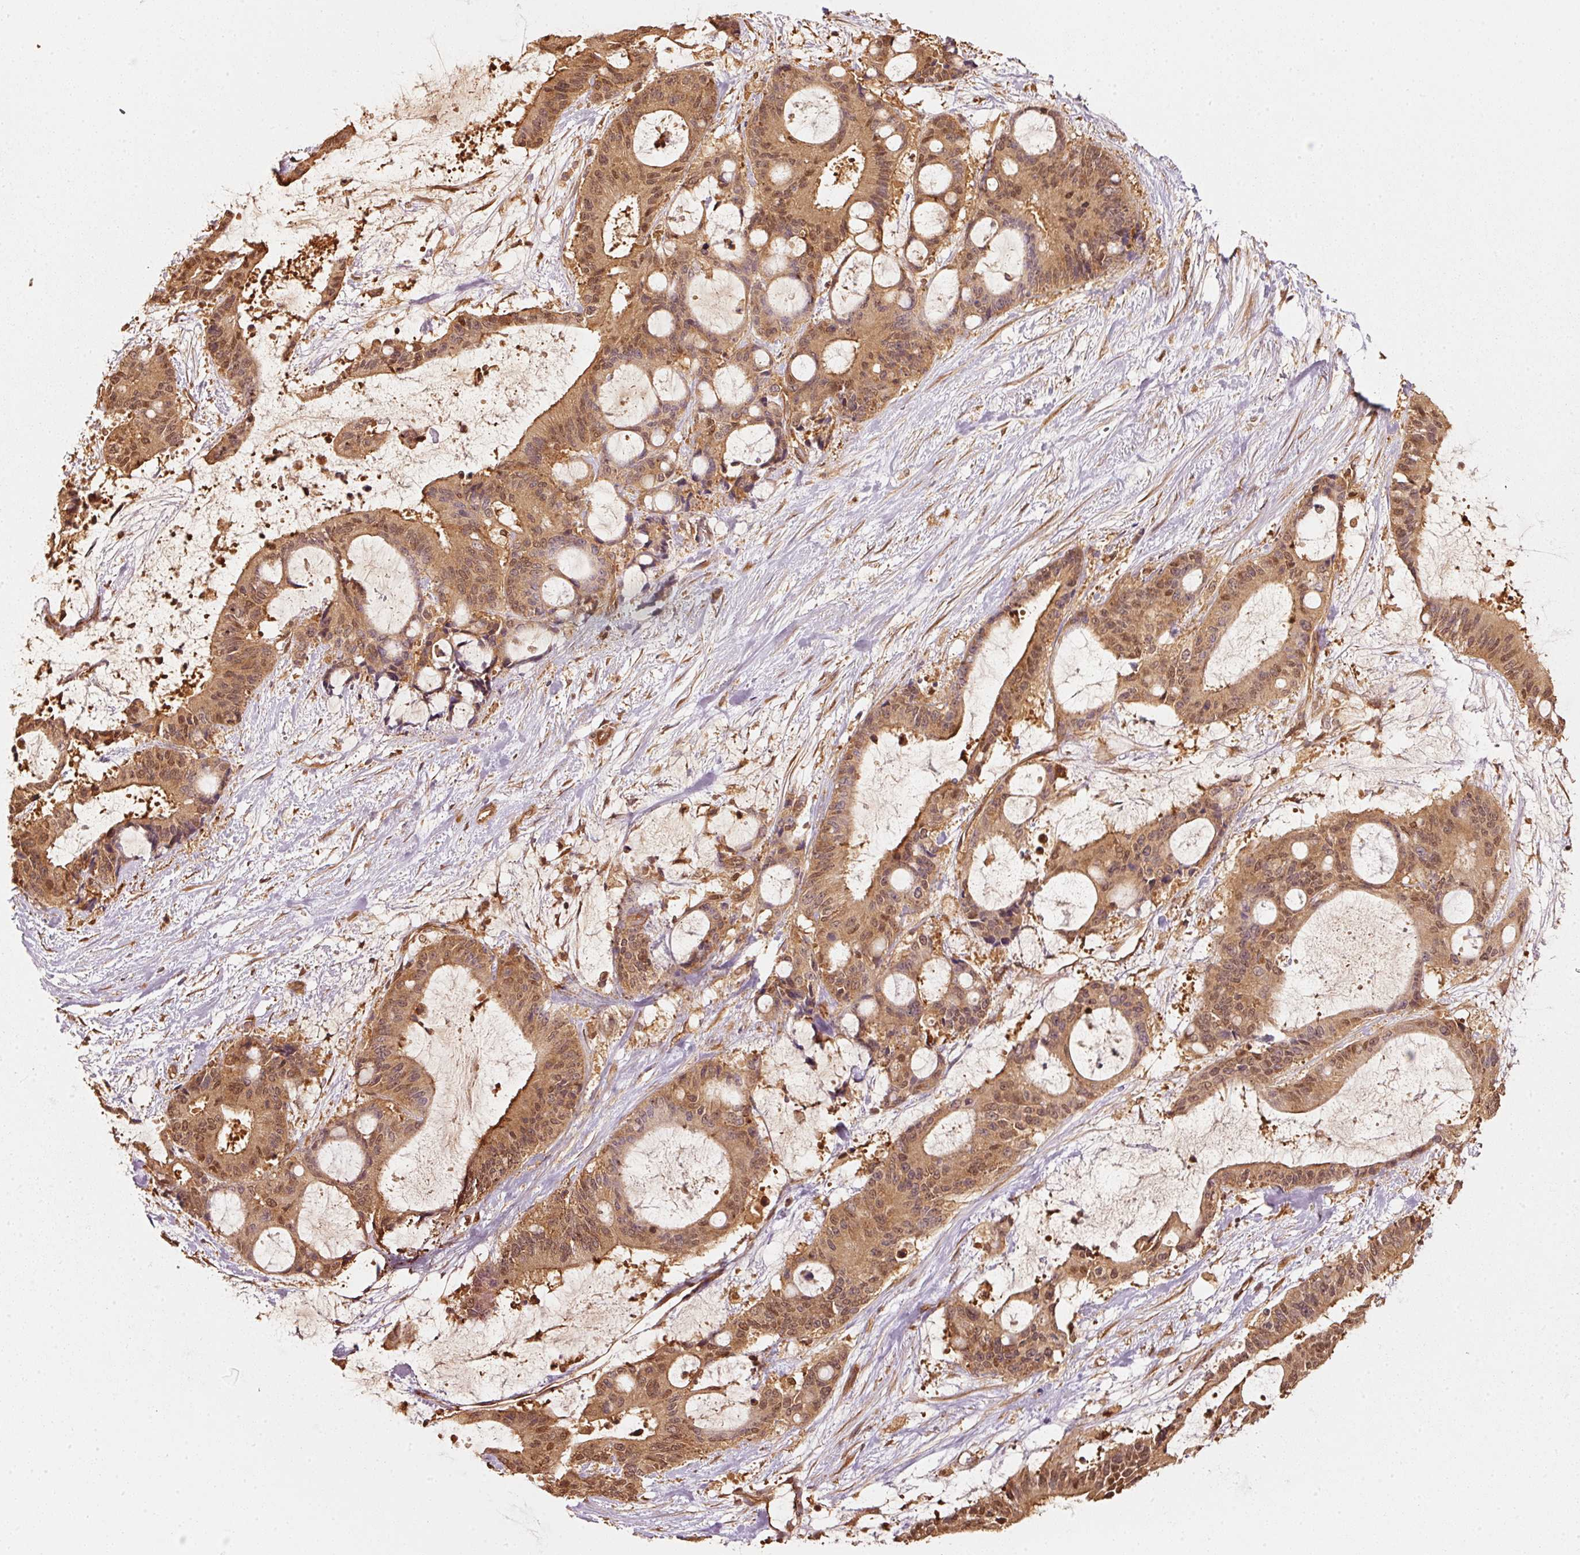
{"staining": {"intensity": "moderate", "quantity": ">75%", "location": "cytoplasmic/membranous,nuclear"}, "tissue": "liver cancer", "cell_type": "Tumor cells", "image_type": "cancer", "snomed": [{"axis": "morphology", "description": "Normal tissue, NOS"}, {"axis": "morphology", "description": "Cholangiocarcinoma"}, {"axis": "topography", "description": "Liver"}, {"axis": "topography", "description": "Peripheral nerve tissue"}], "caption": "Tumor cells reveal medium levels of moderate cytoplasmic/membranous and nuclear expression in approximately >75% of cells in human cholangiocarcinoma (liver). (brown staining indicates protein expression, while blue staining denotes nuclei).", "gene": "STAU1", "patient": {"sex": "female", "age": 73}}